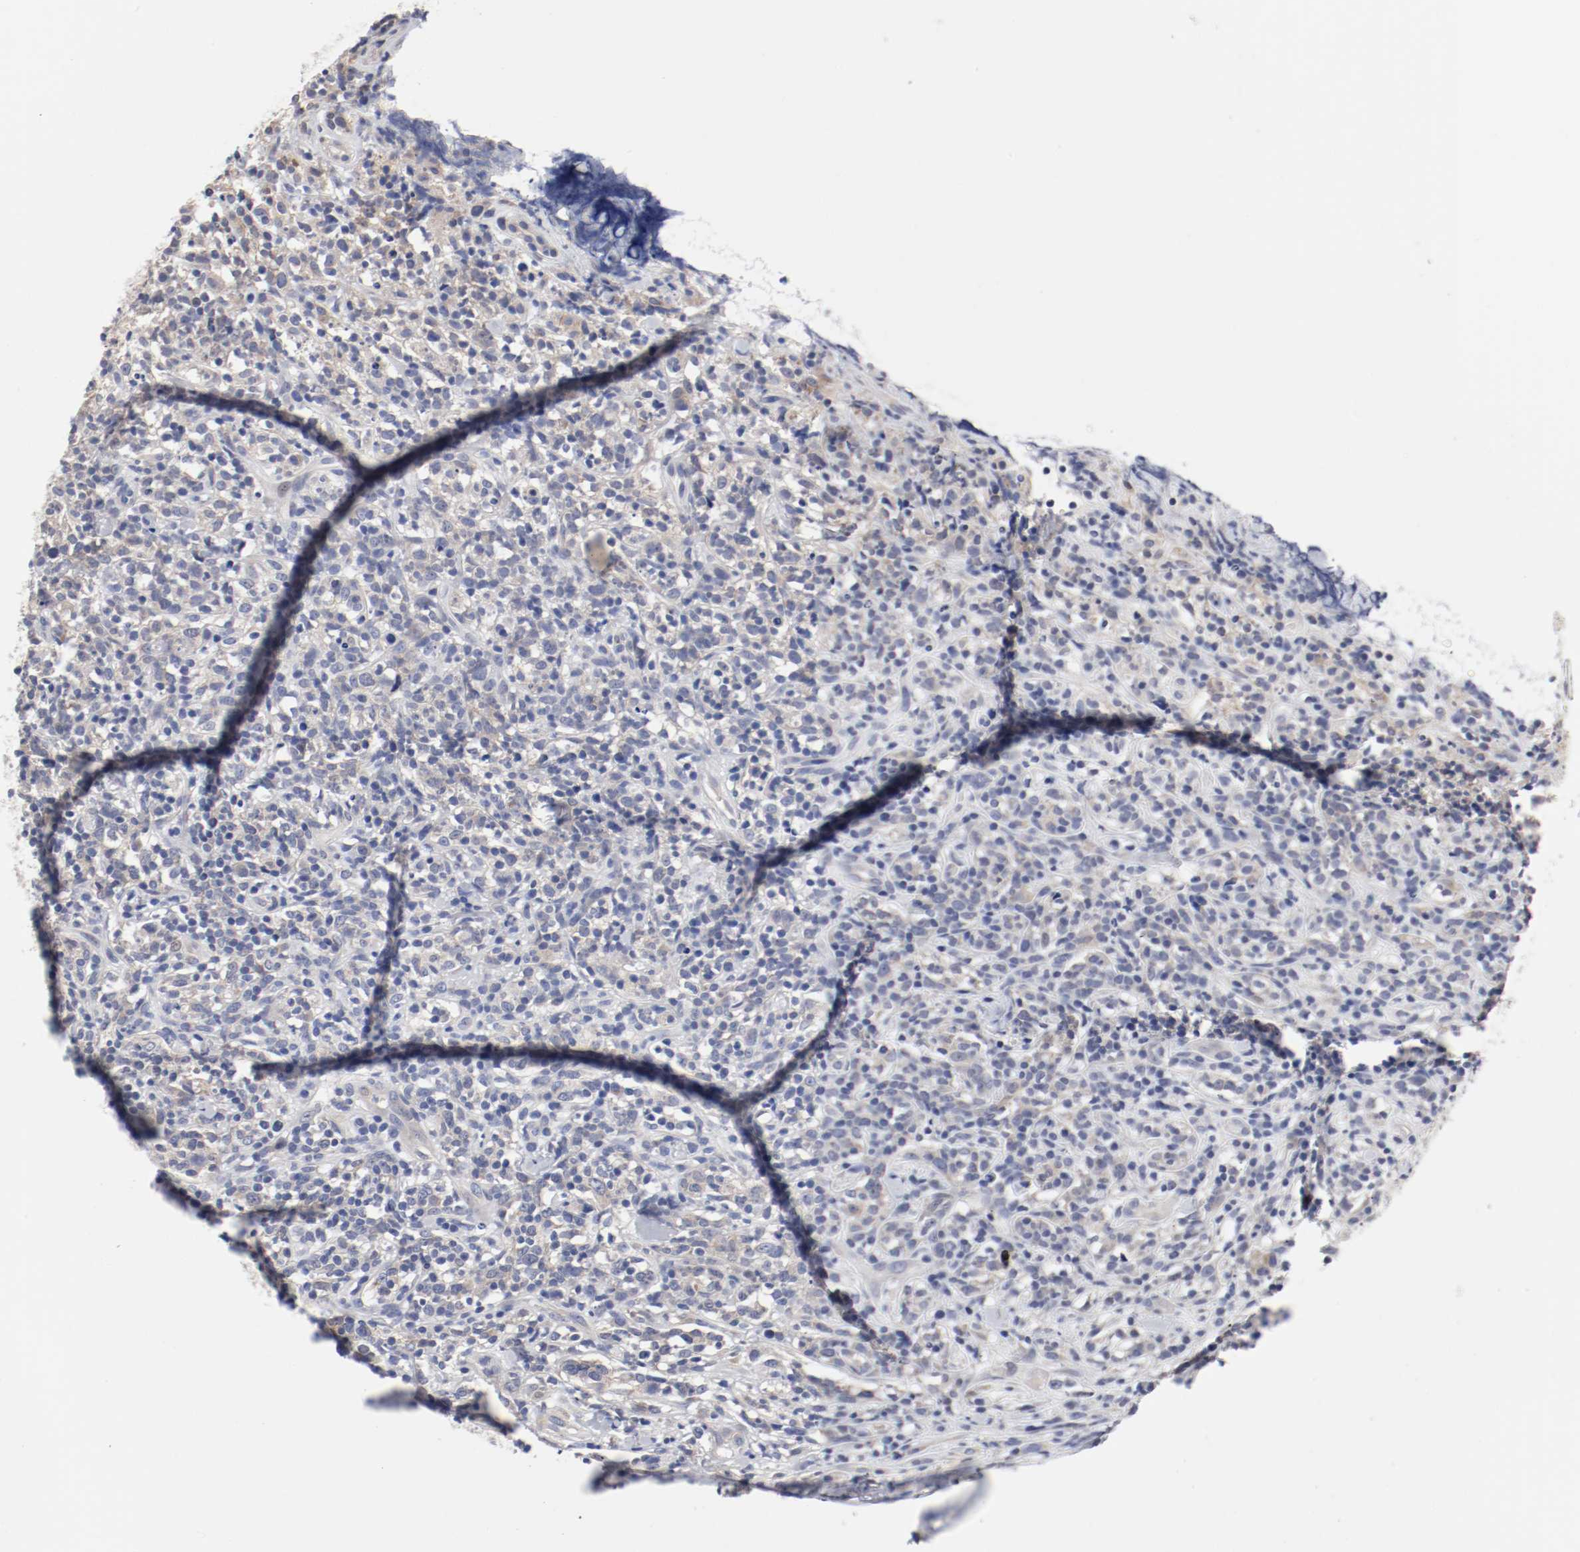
{"staining": {"intensity": "negative", "quantity": "none", "location": "none"}, "tissue": "lymphoma", "cell_type": "Tumor cells", "image_type": "cancer", "snomed": [{"axis": "morphology", "description": "Malignant lymphoma, non-Hodgkin's type, High grade"}, {"axis": "topography", "description": "Lymph node"}], "caption": "Tumor cells are negative for protein expression in human high-grade malignant lymphoma, non-Hodgkin's type.", "gene": "GPR143", "patient": {"sex": "female", "age": 73}}